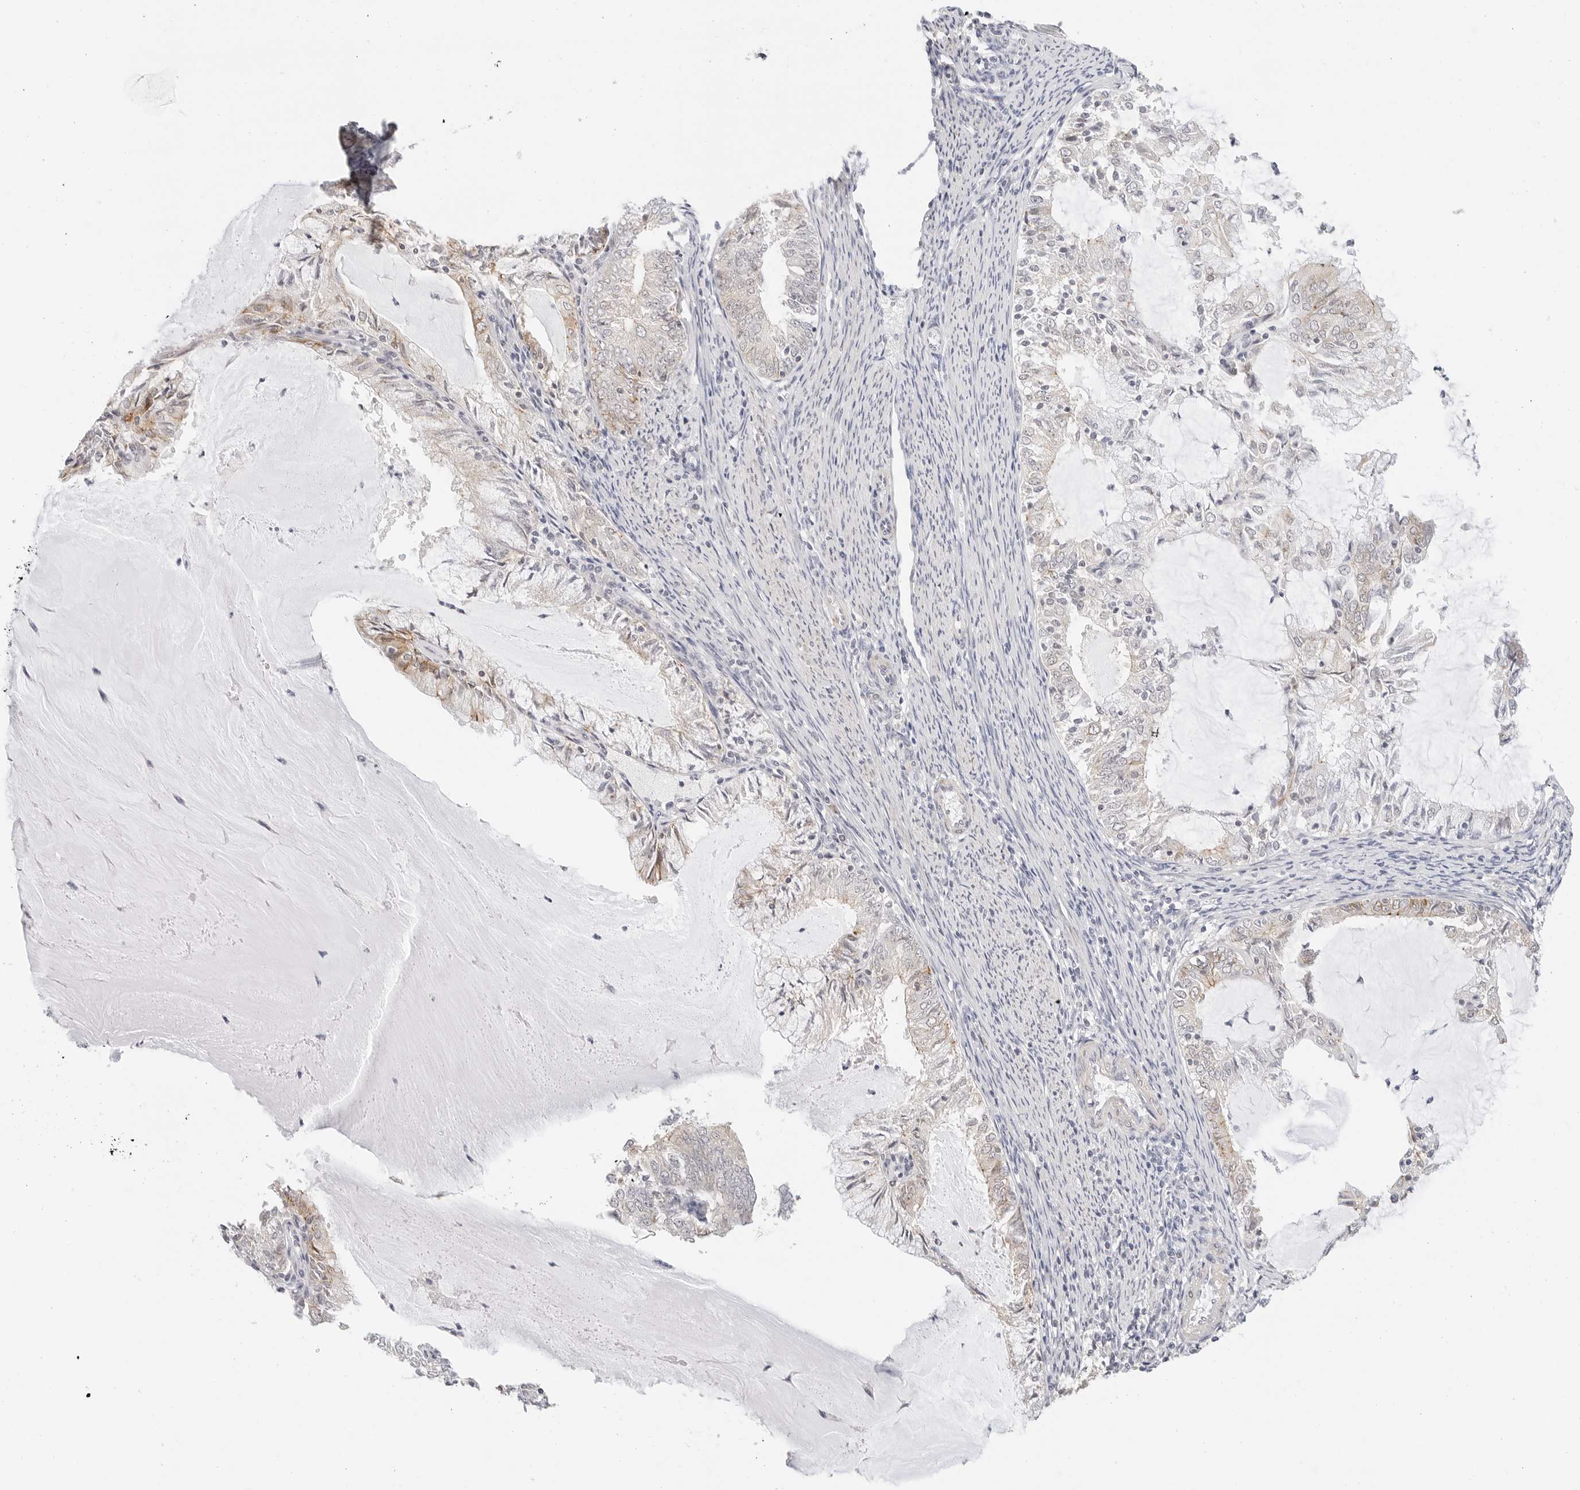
{"staining": {"intensity": "weak", "quantity": "<25%", "location": "cytoplasmic/membranous"}, "tissue": "endometrial cancer", "cell_type": "Tumor cells", "image_type": "cancer", "snomed": [{"axis": "morphology", "description": "Adenocarcinoma, NOS"}, {"axis": "topography", "description": "Endometrium"}], "caption": "Histopathology image shows no significant protein expression in tumor cells of endometrial cancer.", "gene": "PCDH19", "patient": {"sex": "female", "age": 57}}